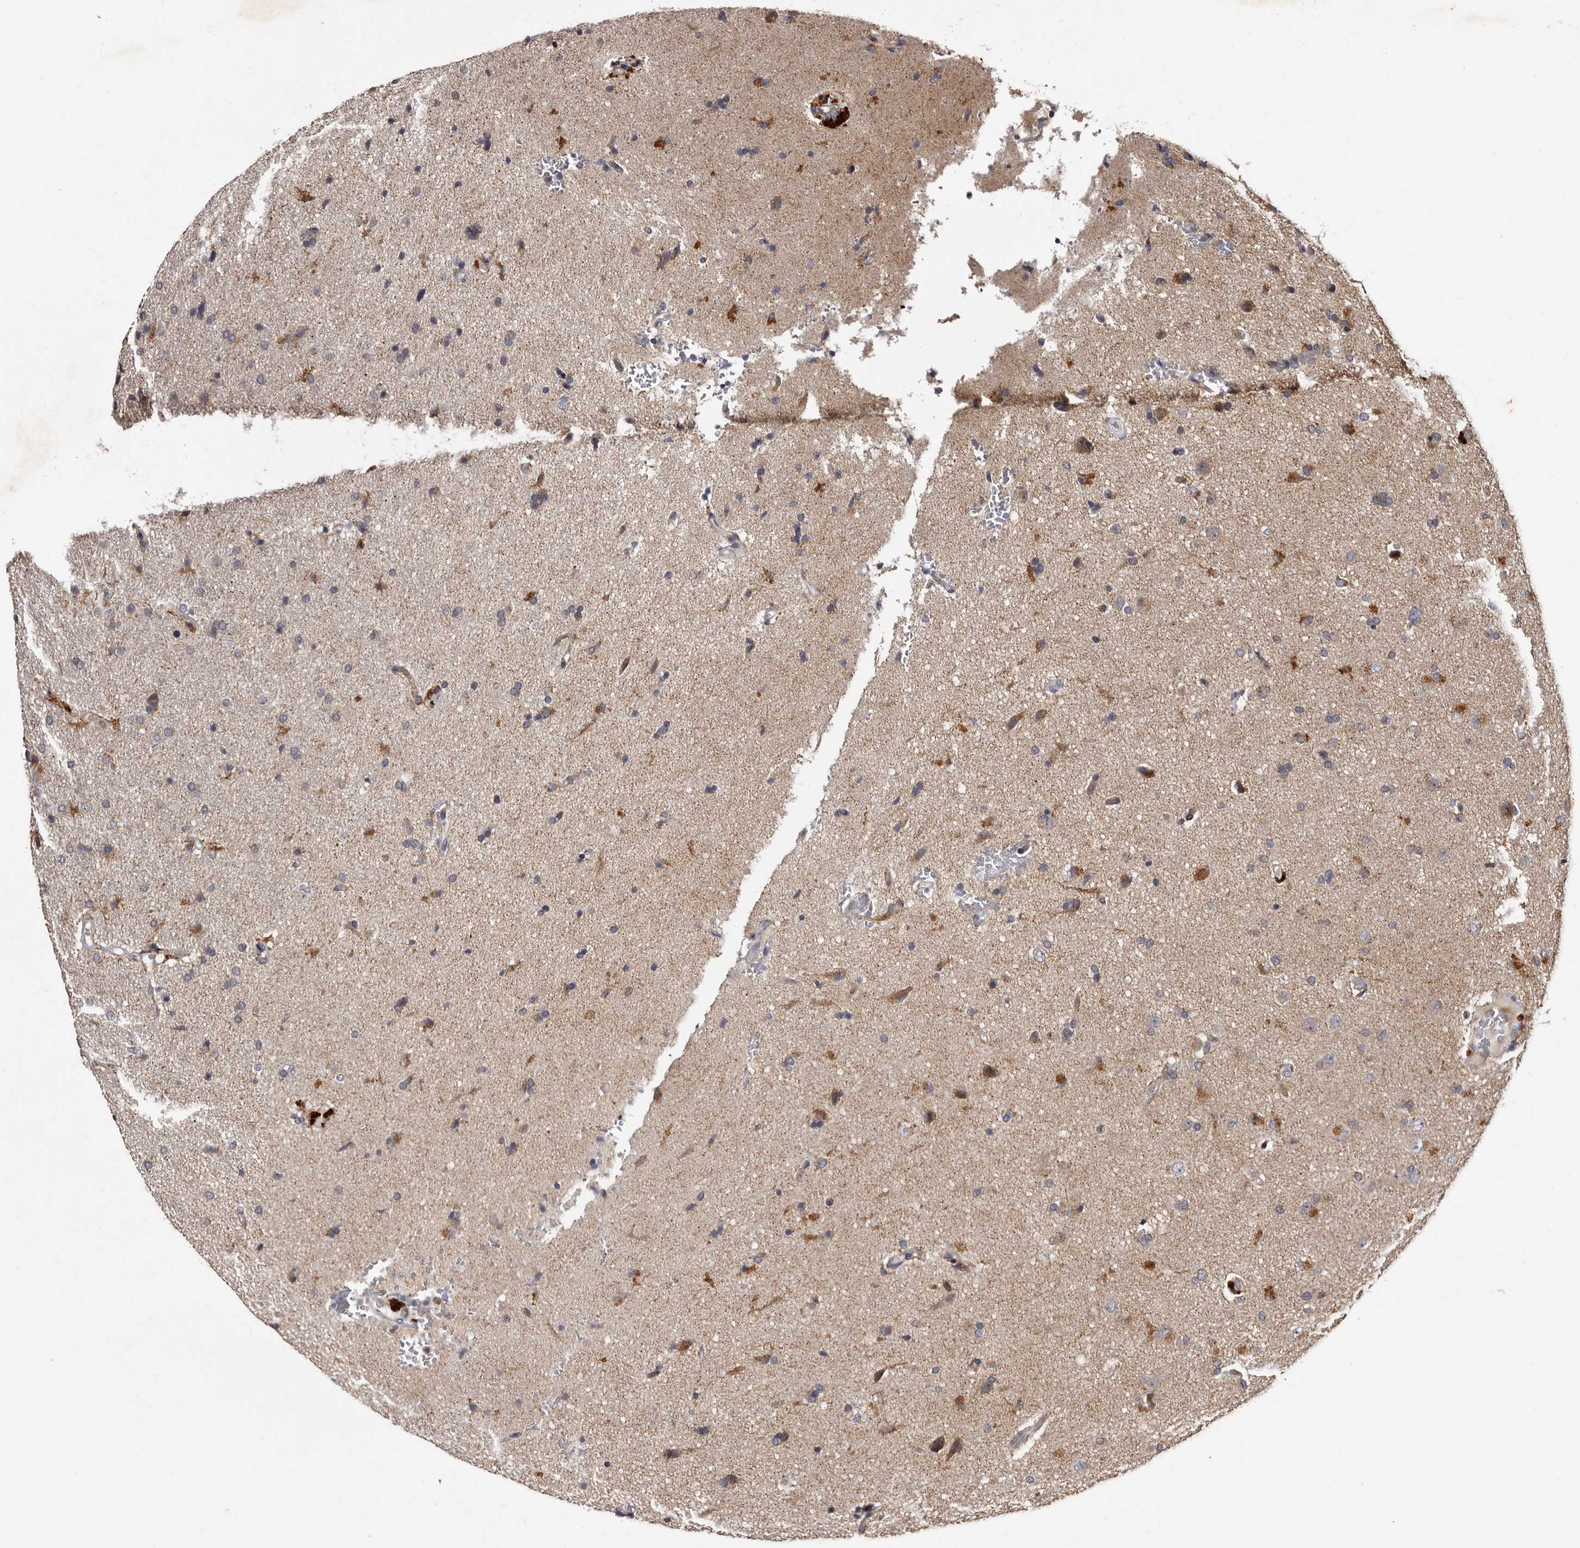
{"staining": {"intensity": "moderate", "quantity": "<25%", "location": "cytoplasmic/membranous"}, "tissue": "glioma", "cell_type": "Tumor cells", "image_type": "cancer", "snomed": [{"axis": "morphology", "description": "Glioma, malignant, High grade"}, {"axis": "topography", "description": "Brain"}], "caption": "Immunohistochemical staining of human high-grade glioma (malignant) reveals moderate cytoplasmic/membranous protein positivity in approximately <25% of tumor cells.", "gene": "DNPH1", "patient": {"sex": "male", "age": 72}}